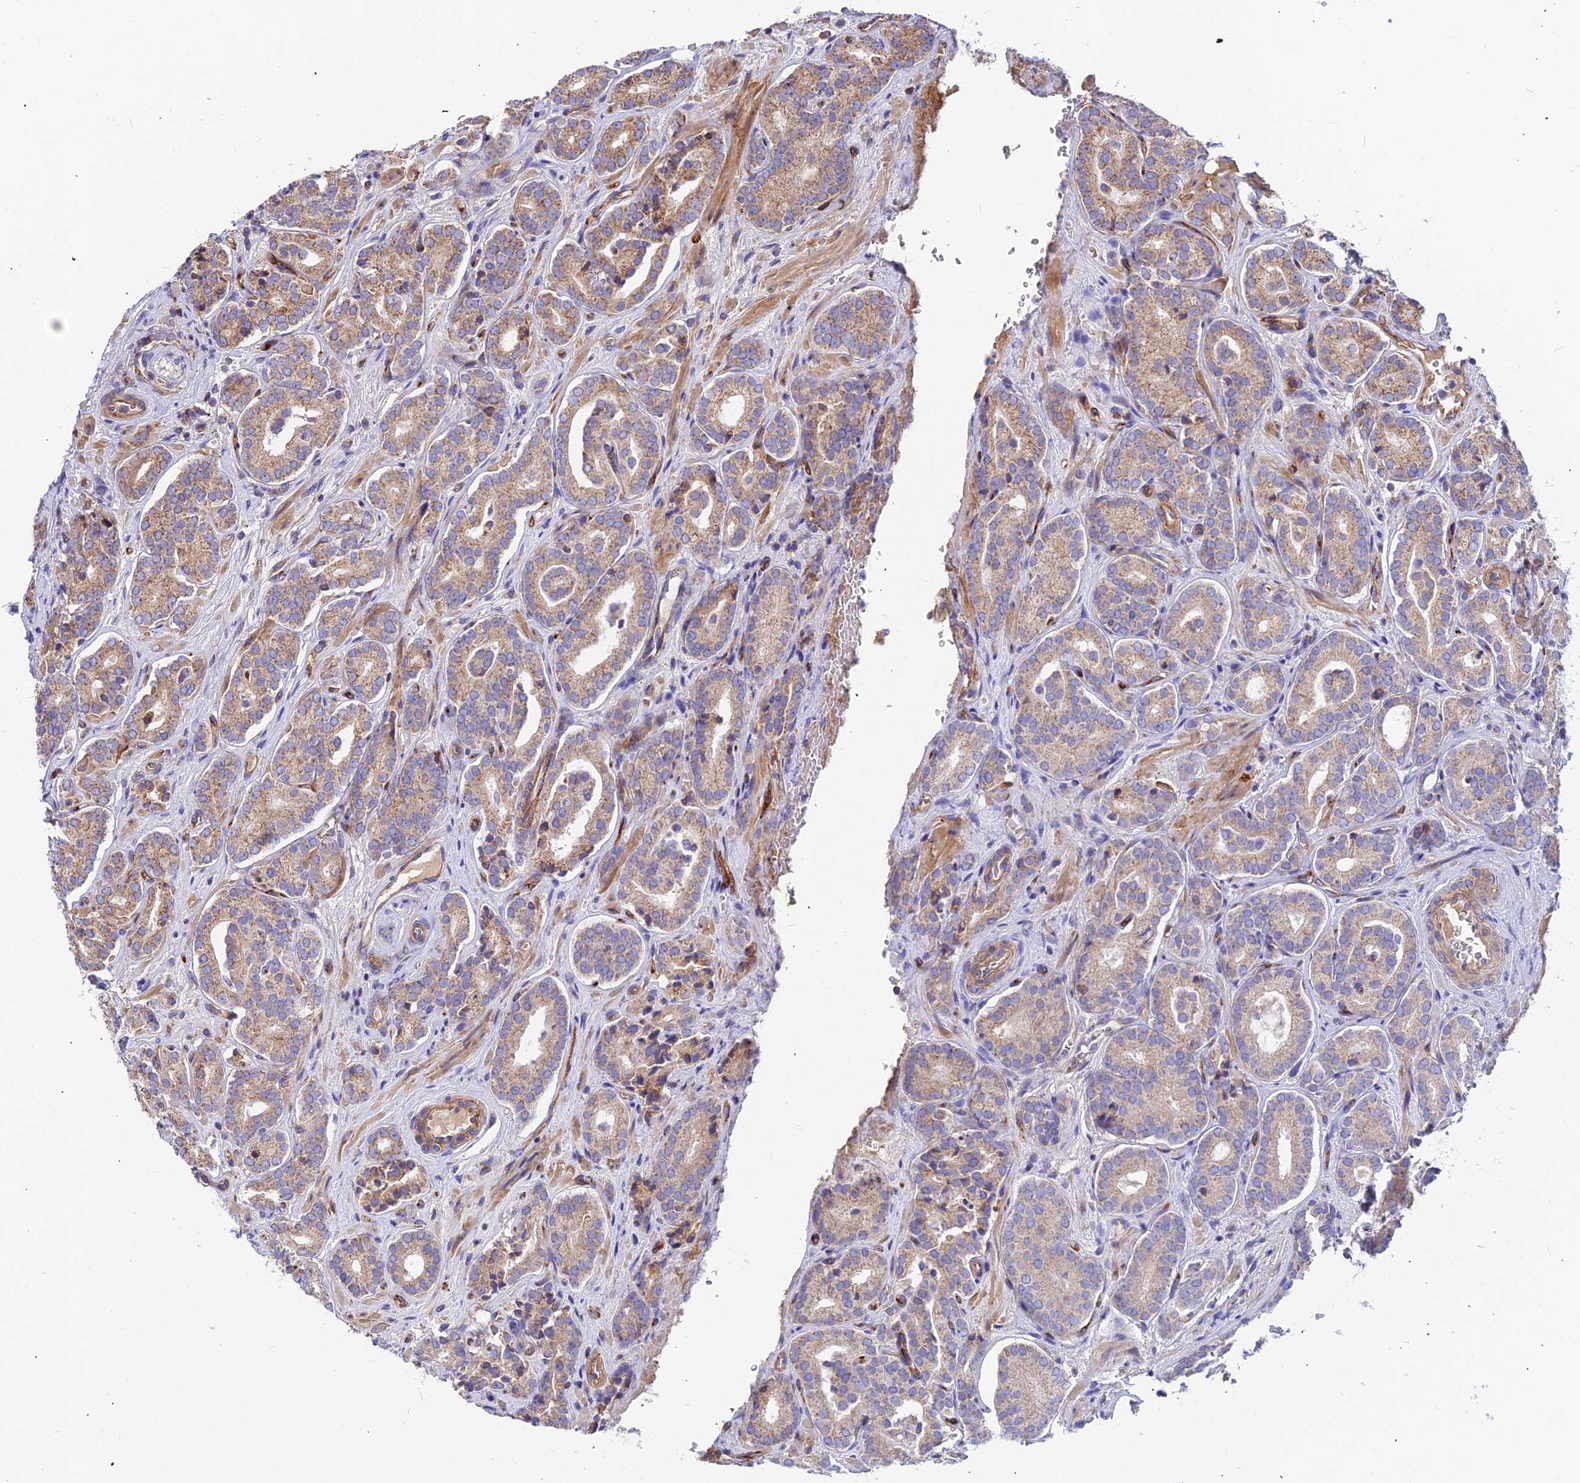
{"staining": {"intensity": "weak", "quantity": "25%-75%", "location": "cytoplasmic/membranous"}, "tissue": "prostate cancer", "cell_type": "Tumor cells", "image_type": "cancer", "snomed": [{"axis": "morphology", "description": "Adenocarcinoma, High grade"}, {"axis": "topography", "description": "Prostate"}], "caption": "A histopathology image of prostate cancer stained for a protein displays weak cytoplasmic/membranous brown staining in tumor cells.", "gene": "ASPHD1", "patient": {"sex": "male", "age": 66}}